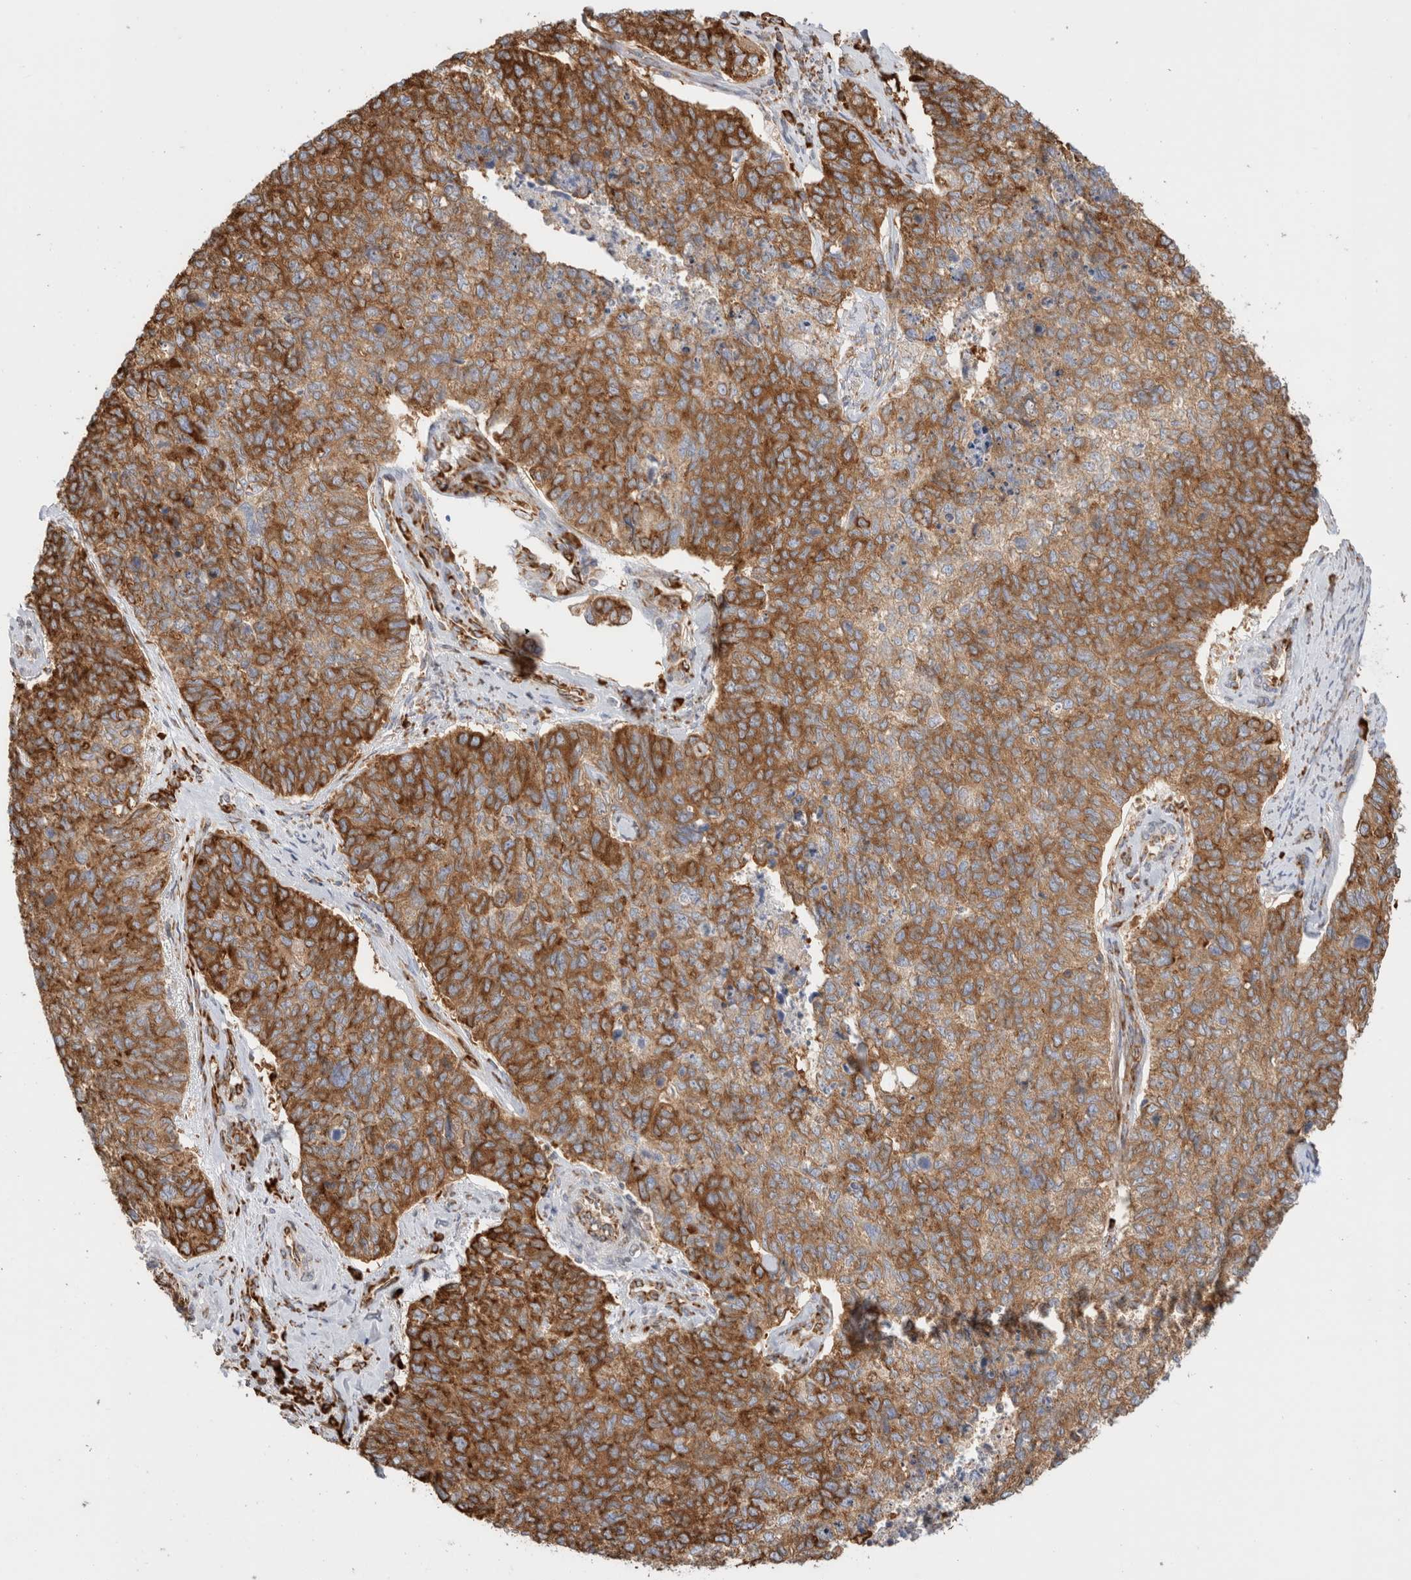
{"staining": {"intensity": "strong", "quantity": ">75%", "location": "cytoplasmic/membranous"}, "tissue": "cervical cancer", "cell_type": "Tumor cells", "image_type": "cancer", "snomed": [{"axis": "morphology", "description": "Squamous cell carcinoma, NOS"}, {"axis": "topography", "description": "Cervix"}], "caption": "DAB immunohistochemical staining of human squamous cell carcinoma (cervical) demonstrates strong cytoplasmic/membranous protein staining in about >75% of tumor cells.", "gene": "ZC2HC1A", "patient": {"sex": "female", "age": 63}}